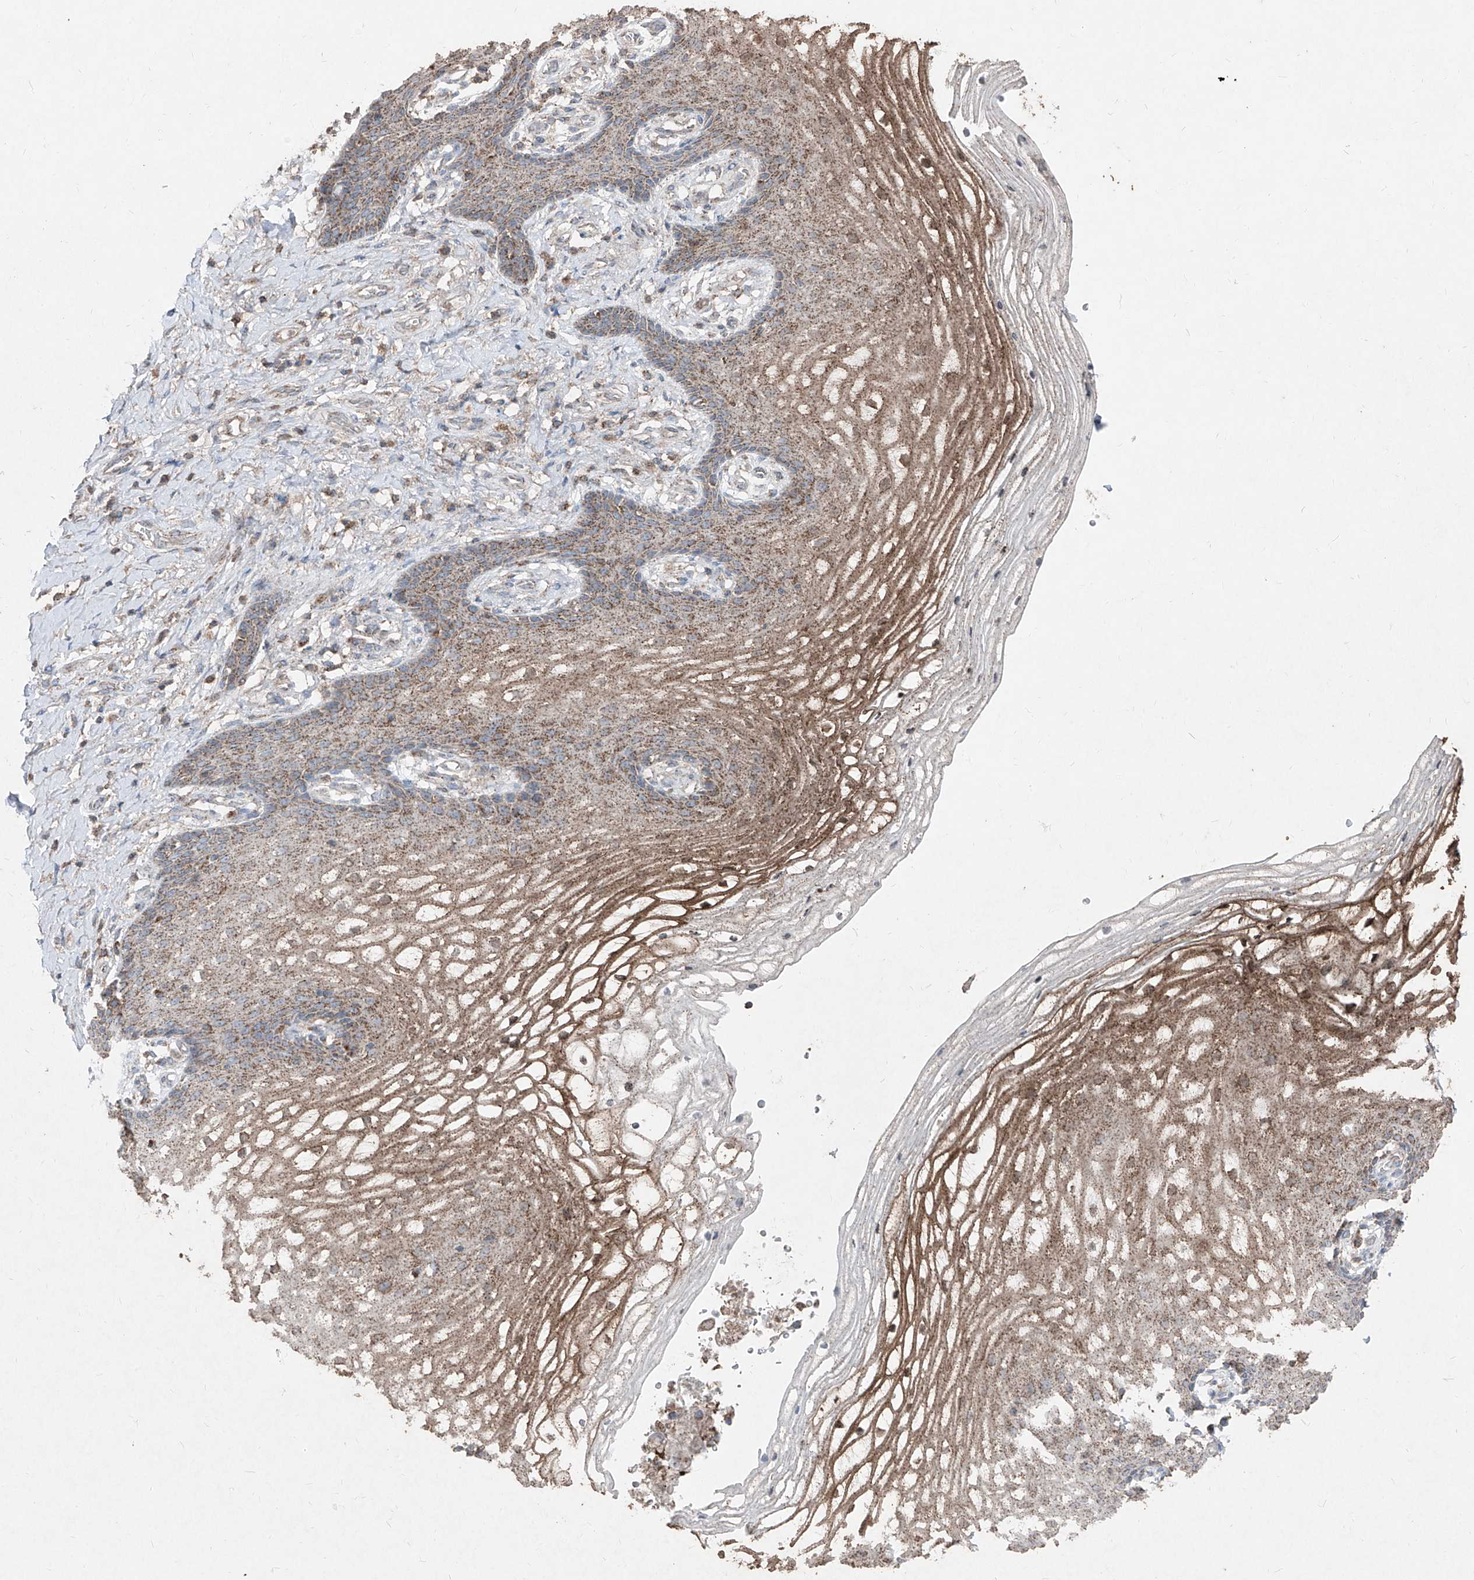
{"staining": {"intensity": "moderate", "quantity": "25%-75%", "location": "cytoplasmic/membranous"}, "tissue": "vagina", "cell_type": "Squamous epithelial cells", "image_type": "normal", "snomed": [{"axis": "morphology", "description": "Normal tissue, NOS"}, {"axis": "topography", "description": "Vagina"}], "caption": "This image exhibits IHC staining of unremarkable human vagina, with medium moderate cytoplasmic/membranous expression in approximately 25%-75% of squamous epithelial cells.", "gene": "ABCD3", "patient": {"sex": "female", "age": 60}}